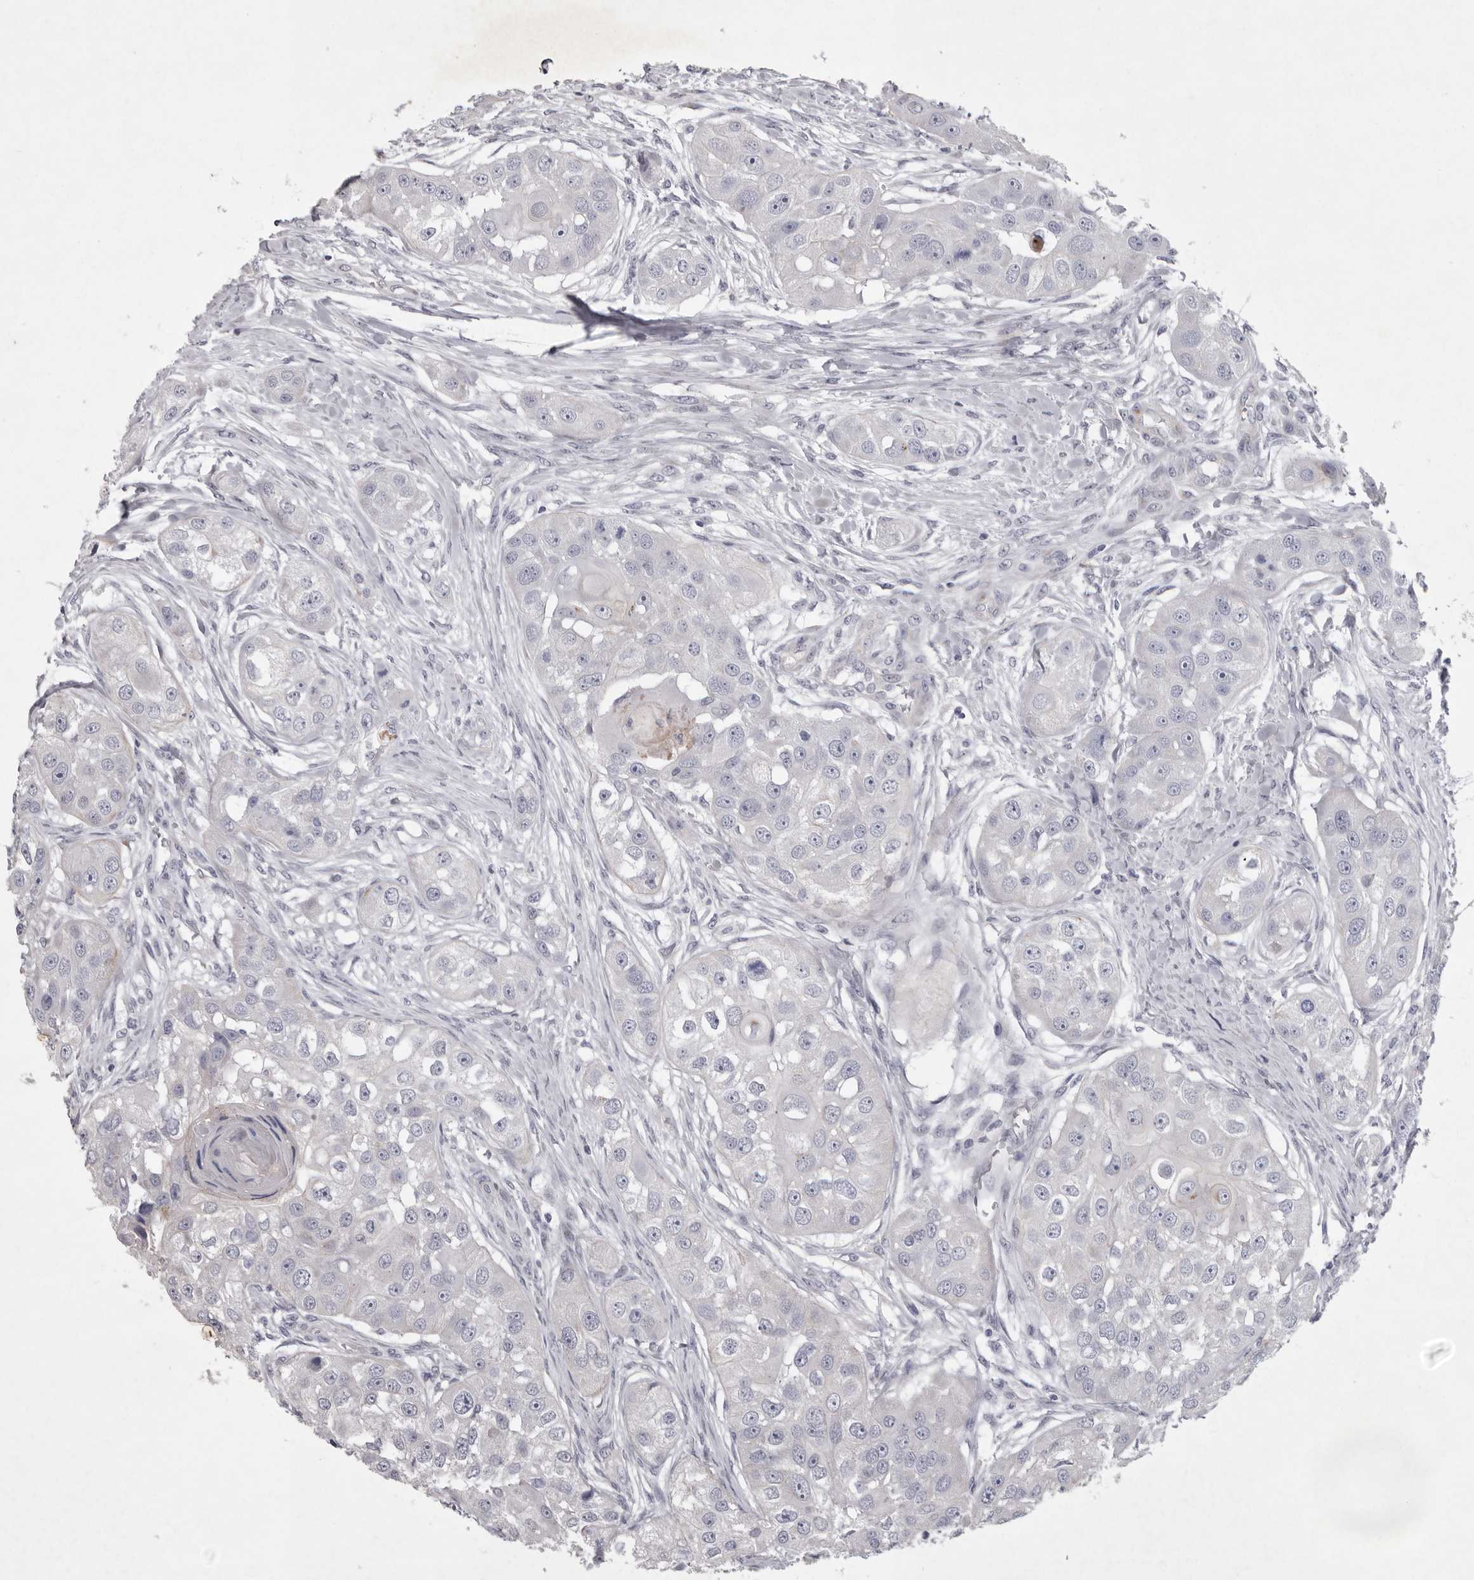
{"staining": {"intensity": "negative", "quantity": "none", "location": "none"}, "tissue": "head and neck cancer", "cell_type": "Tumor cells", "image_type": "cancer", "snomed": [{"axis": "morphology", "description": "Normal tissue, NOS"}, {"axis": "morphology", "description": "Squamous cell carcinoma, NOS"}, {"axis": "topography", "description": "Skeletal muscle"}, {"axis": "topography", "description": "Head-Neck"}], "caption": "Immunohistochemistry image of human head and neck cancer (squamous cell carcinoma) stained for a protein (brown), which displays no positivity in tumor cells.", "gene": "NKAIN4", "patient": {"sex": "male", "age": 51}}